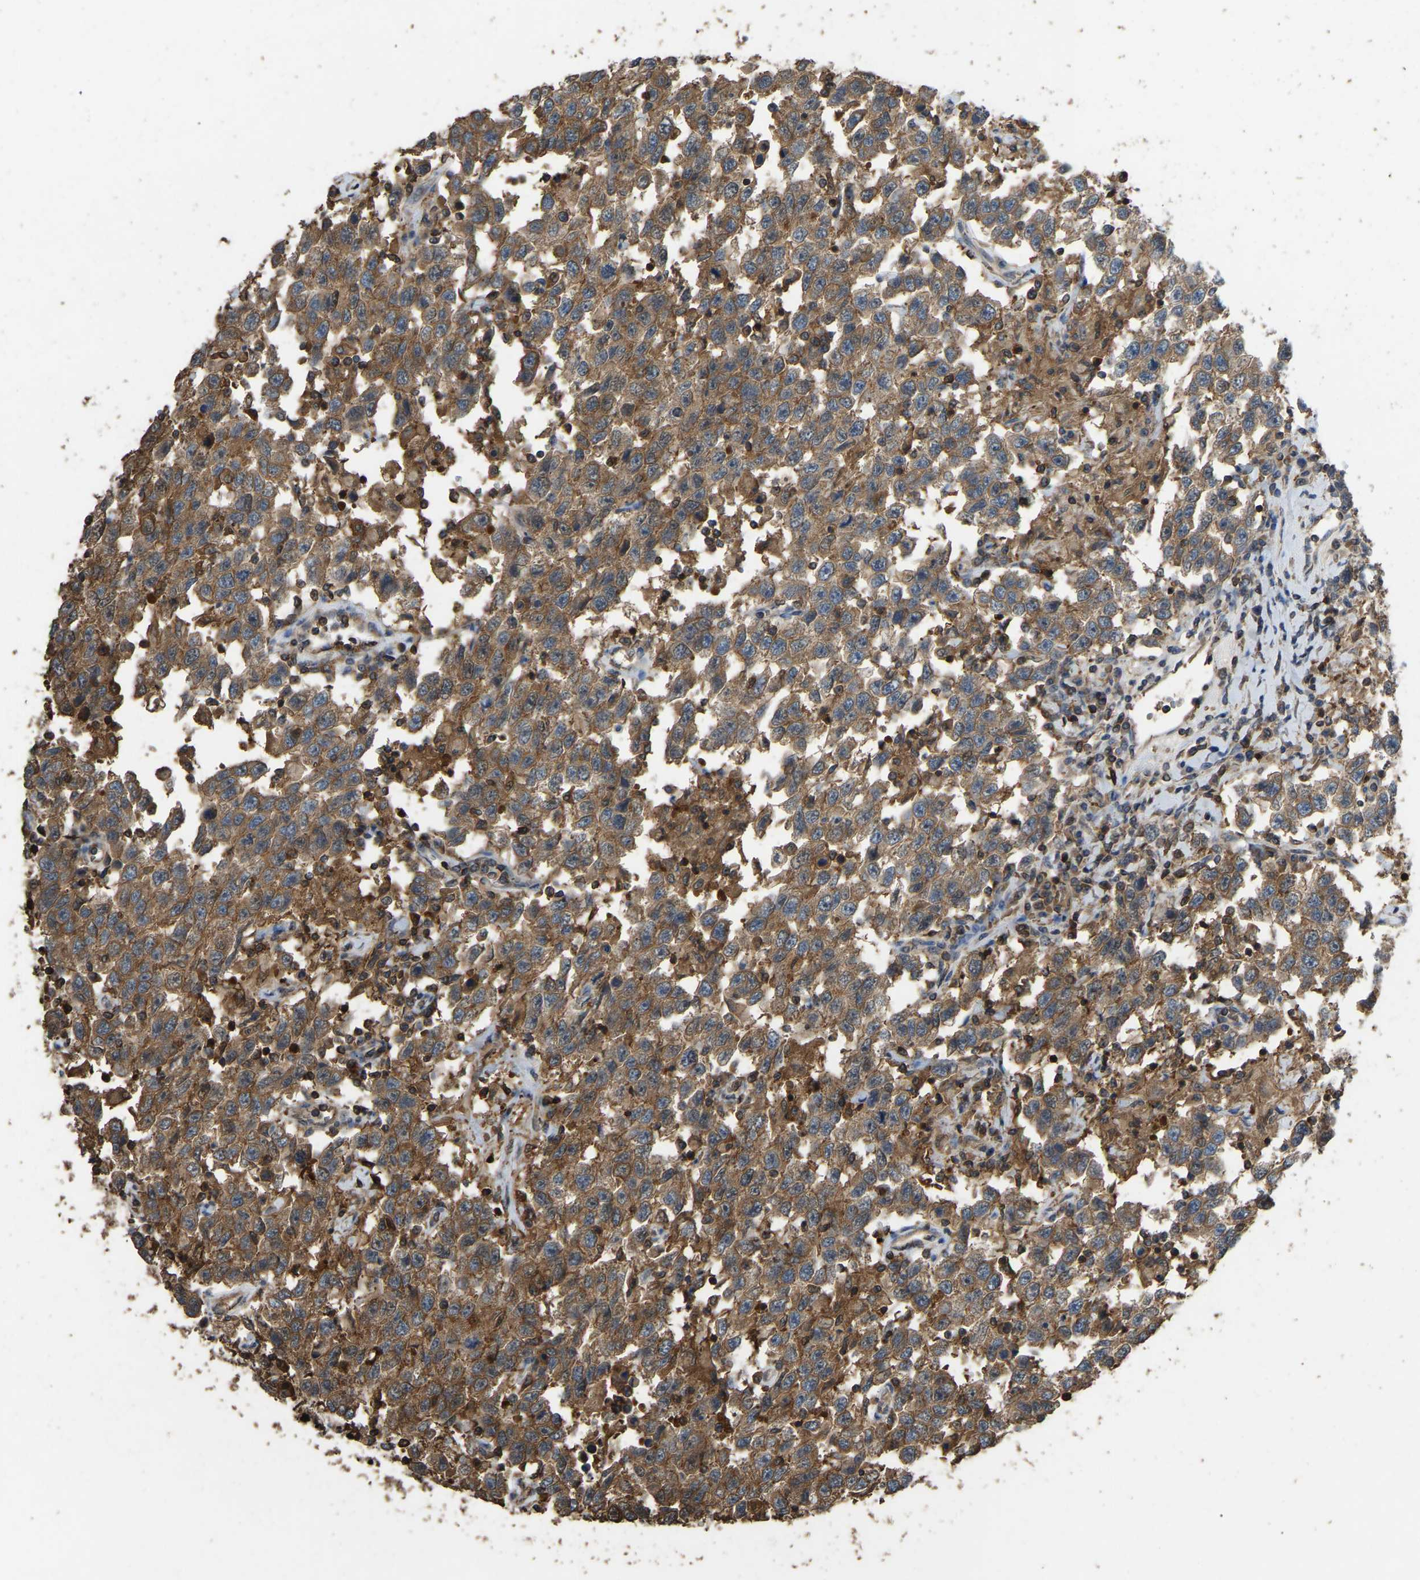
{"staining": {"intensity": "strong", "quantity": ">75%", "location": "cytoplasmic/membranous"}, "tissue": "testis cancer", "cell_type": "Tumor cells", "image_type": "cancer", "snomed": [{"axis": "morphology", "description": "Seminoma, NOS"}, {"axis": "topography", "description": "Testis"}], "caption": "Immunohistochemical staining of human testis seminoma reveals high levels of strong cytoplasmic/membranous positivity in about >75% of tumor cells.", "gene": "FHIT", "patient": {"sex": "male", "age": 41}}